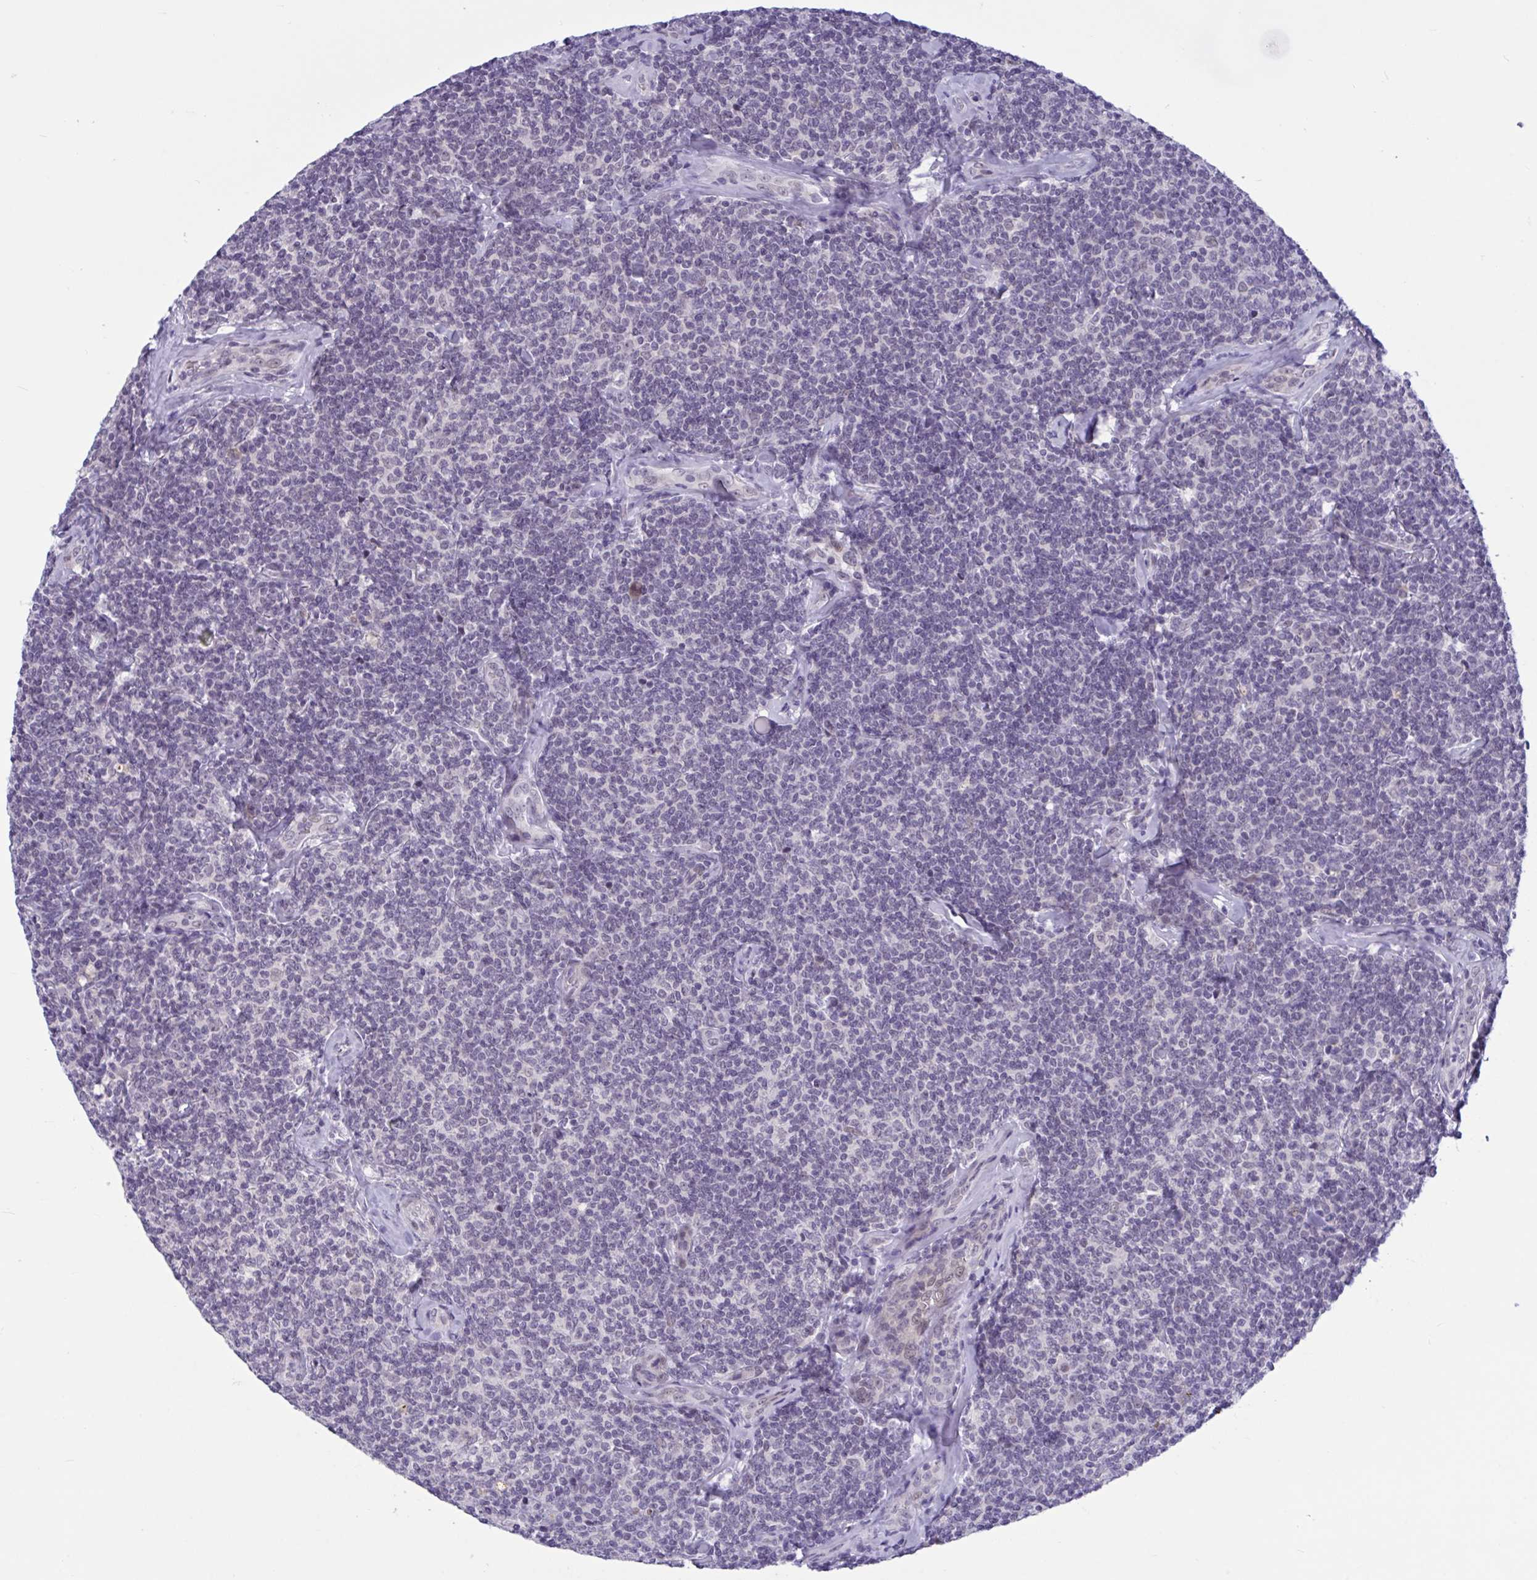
{"staining": {"intensity": "negative", "quantity": "none", "location": "none"}, "tissue": "lymphoma", "cell_type": "Tumor cells", "image_type": "cancer", "snomed": [{"axis": "morphology", "description": "Malignant lymphoma, non-Hodgkin's type, Low grade"}, {"axis": "topography", "description": "Lymph node"}], "caption": "The photomicrograph demonstrates no significant positivity in tumor cells of low-grade malignant lymphoma, non-Hodgkin's type.", "gene": "CNGB3", "patient": {"sex": "female", "age": 56}}